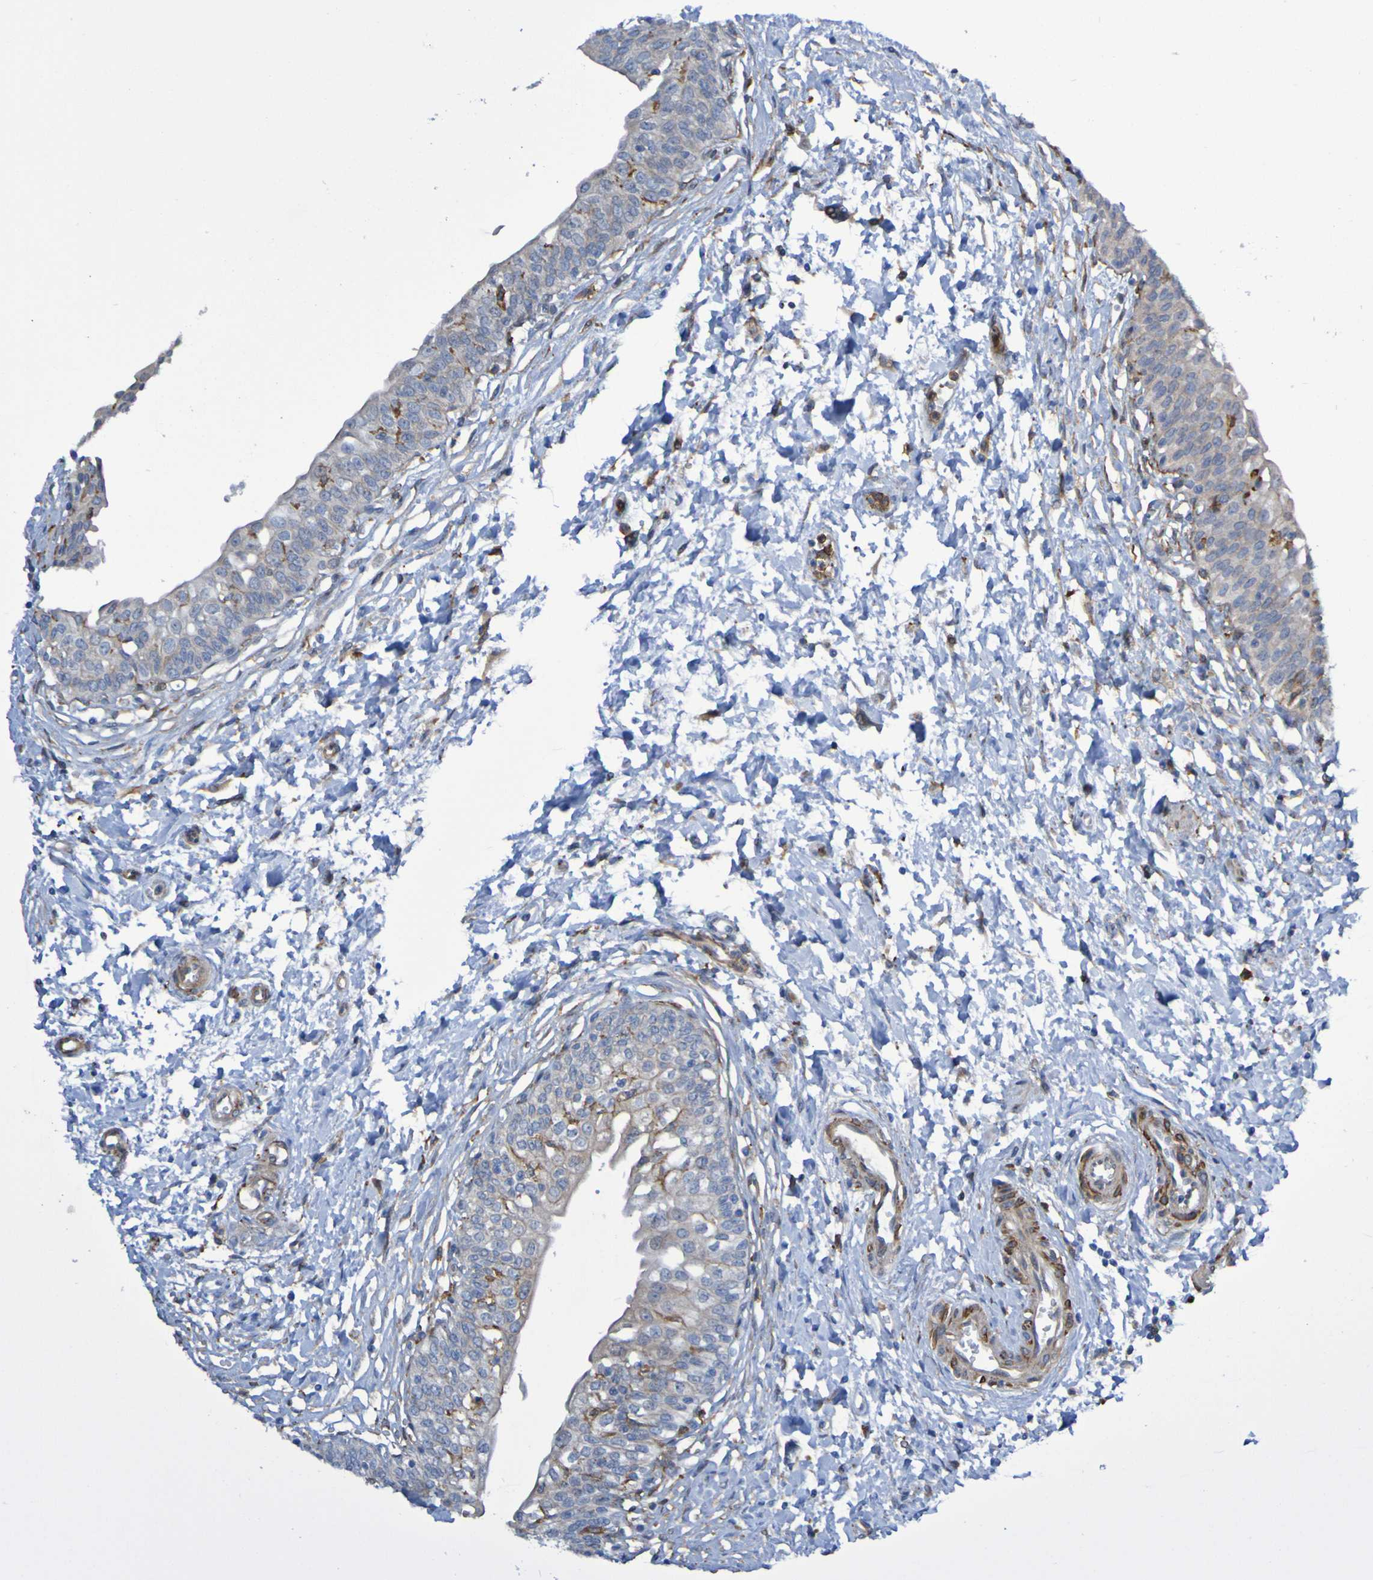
{"staining": {"intensity": "moderate", "quantity": "<25%", "location": "cytoplasmic/membranous"}, "tissue": "urinary bladder", "cell_type": "Urothelial cells", "image_type": "normal", "snomed": [{"axis": "morphology", "description": "Normal tissue, NOS"}, {"axis": "topography", "description": "Urinary bladder"}], "caption": "A brown stain highlights moderate cytoplasmic/membranous positivity of a protein in urothelial cells of benign urinary bladder. (DAB (3,3'-diaminobenzidine) IHC, brown staining for protein, blue staining for nuclei).", "gene": "SCRG1", "patient": {"sex": "male", "age": 55}}